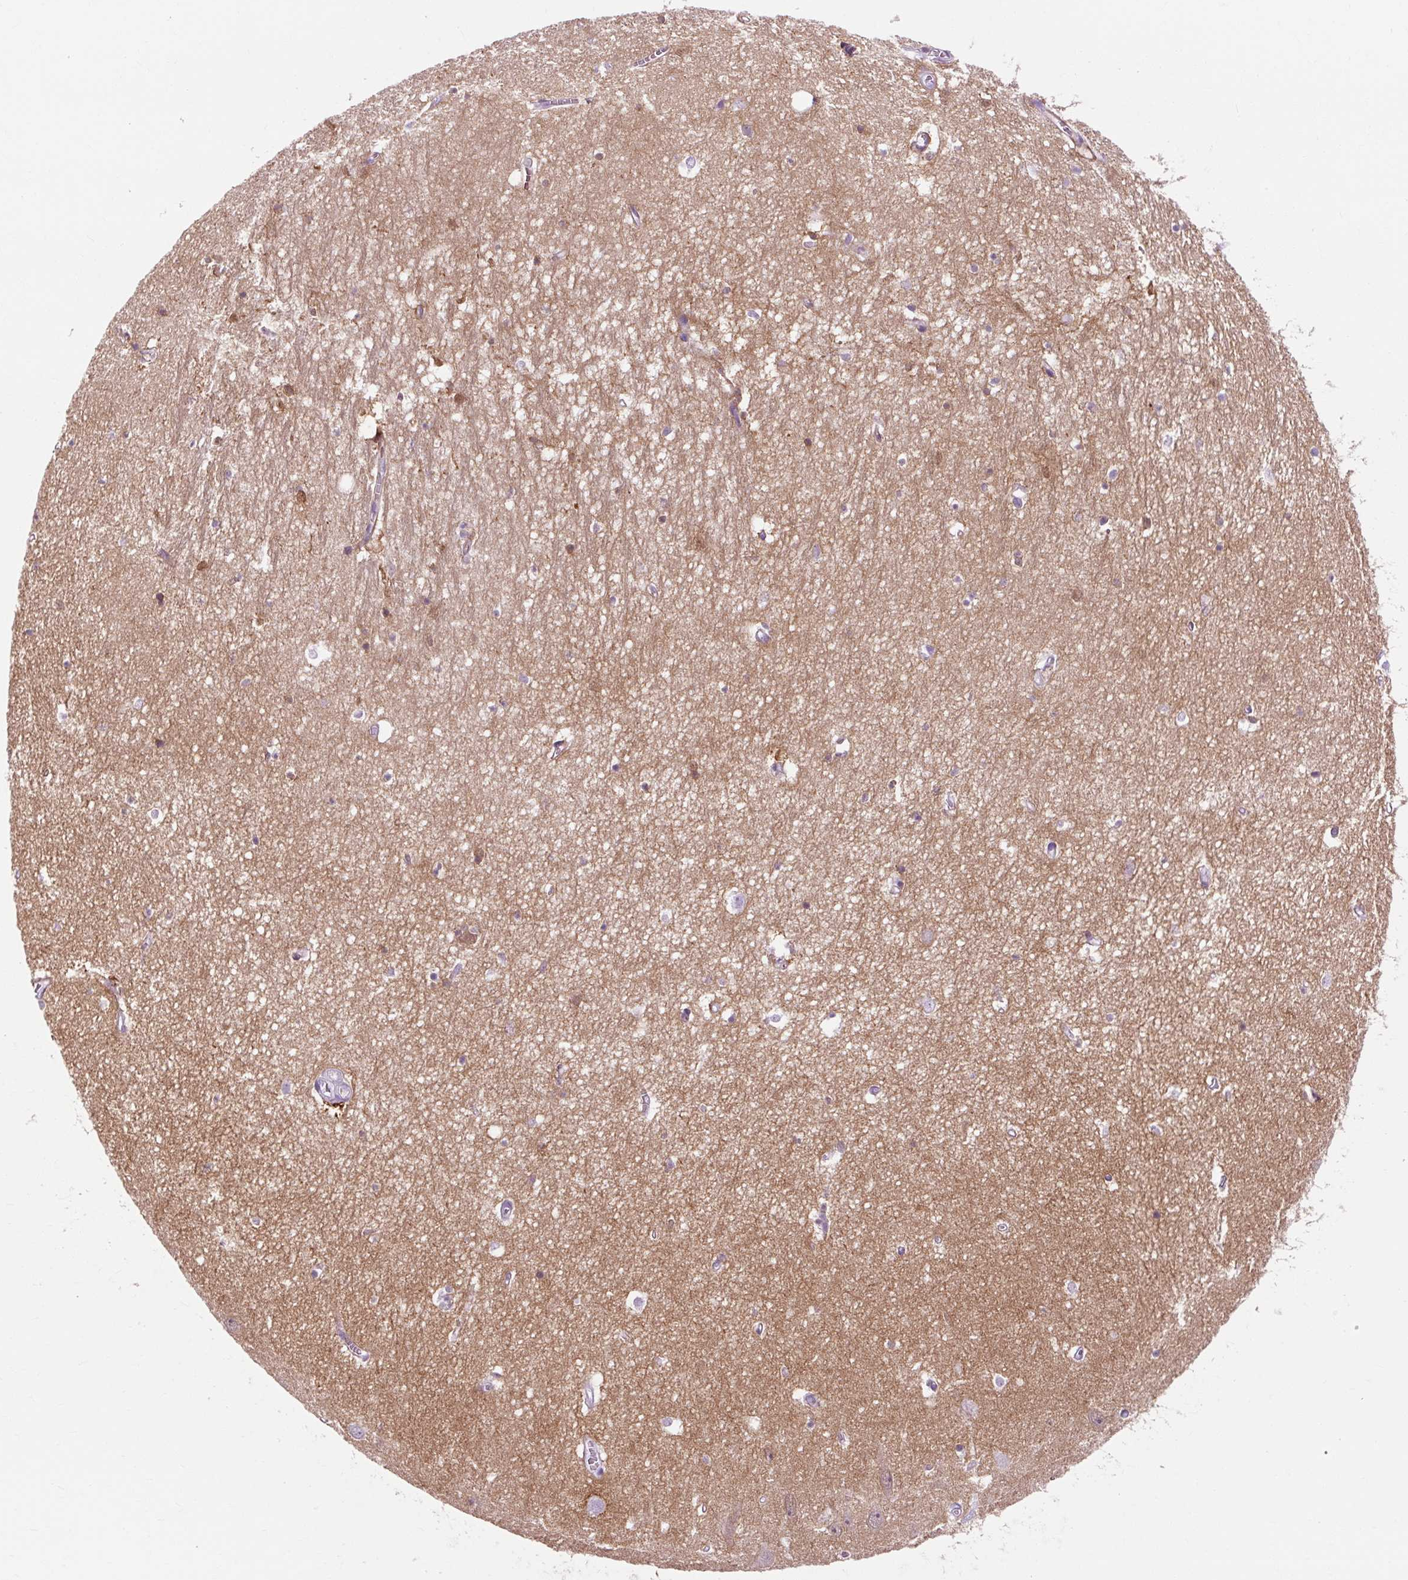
{"staining": {"intensity": "negative", "quantity": "none", "location": "none"}, "tissue": "hippocampus", "cell_type": "Glial cells", "image_type": "normal", "snomed": [{"axis": "morphology", "description": "Normal tissue, NOS"}, {"axis": "topography", "description": "Hippocampus"}], "caption": "This is an immunohistochemistry (IHC) image of unremarkable human hippocampus. There is no staining in glial cells.", "gene": "OOEP", "patient": {"sex": "female", "age": 64}}